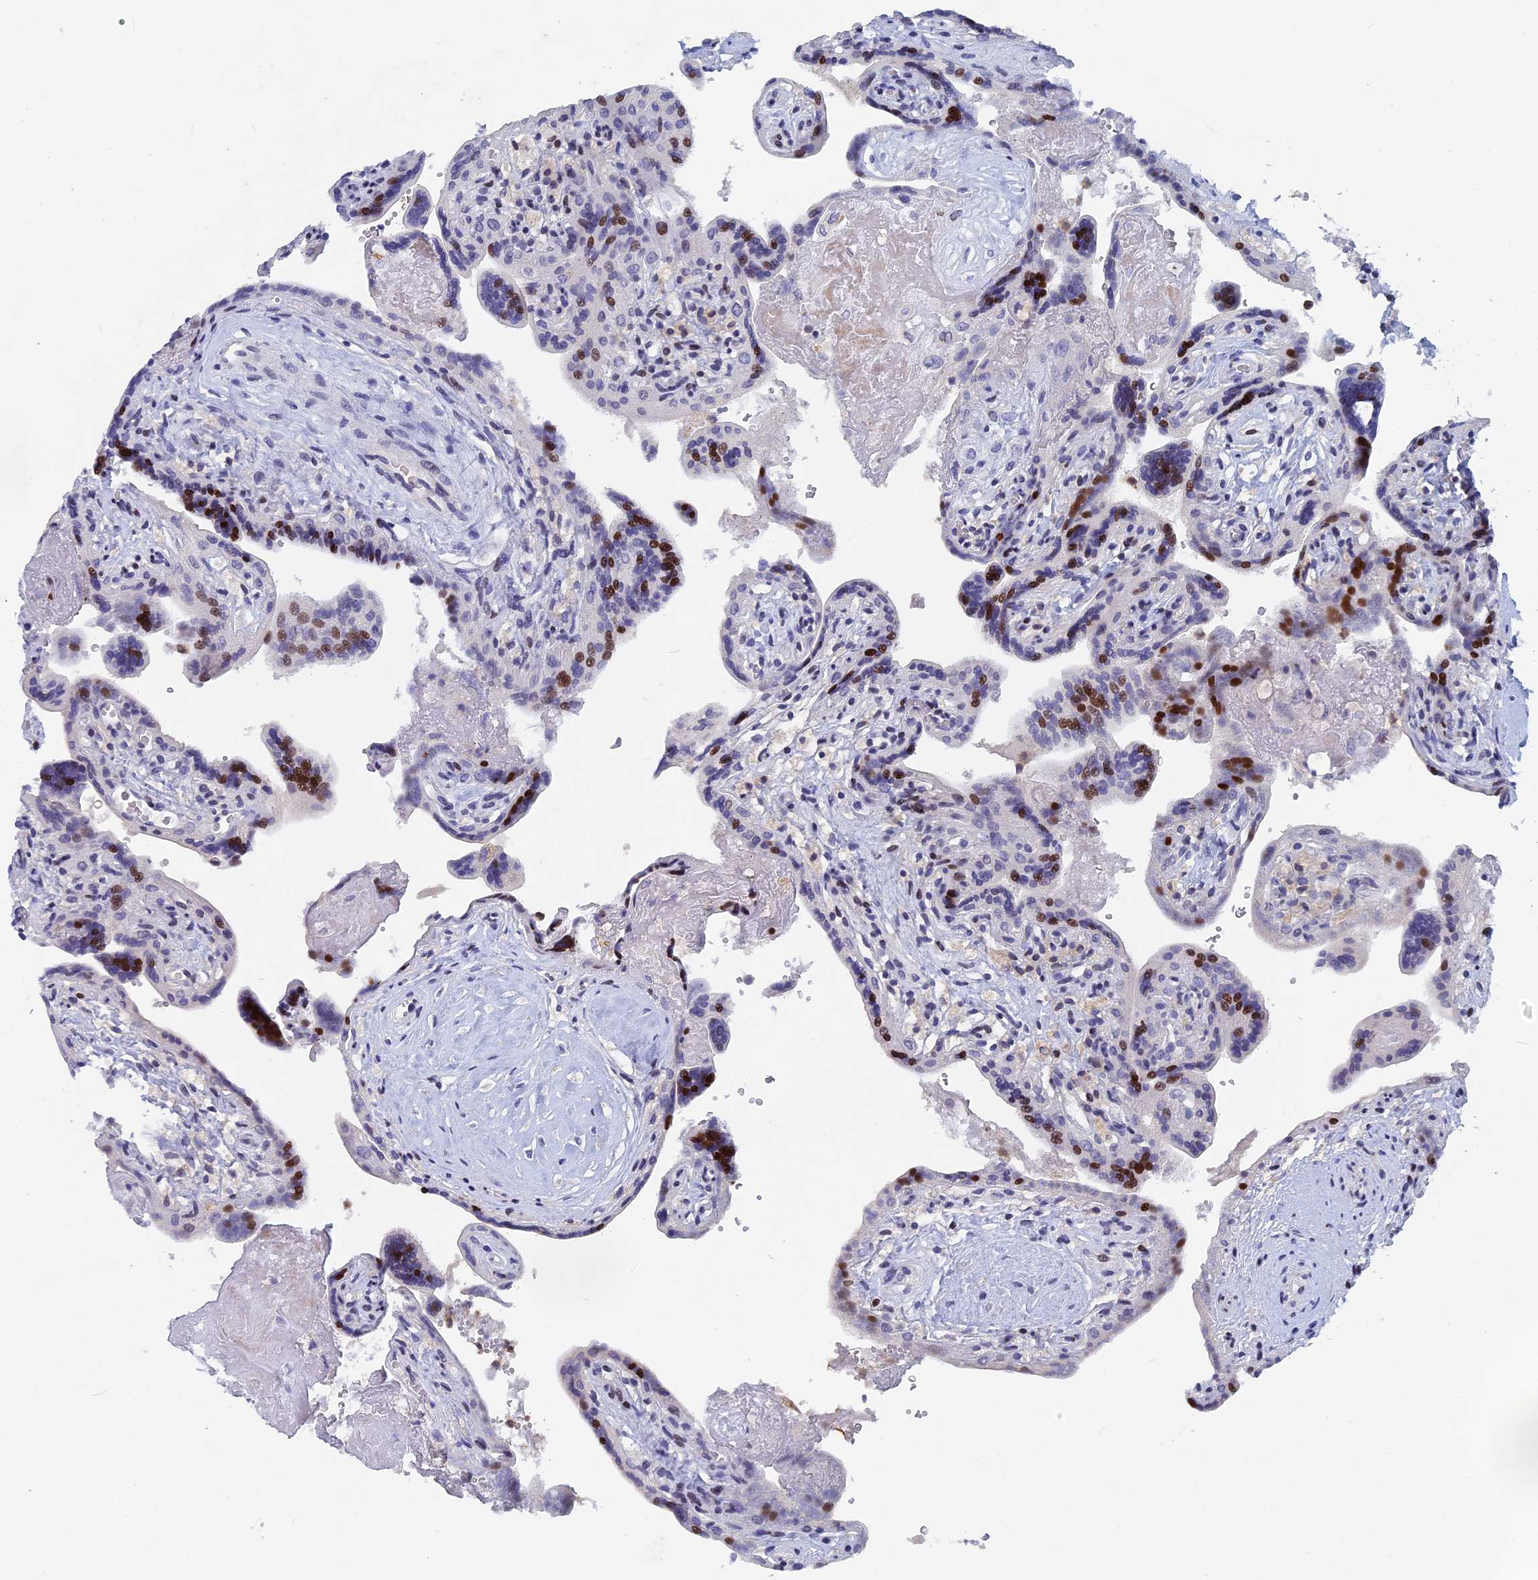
{"staining": {"intensity": "strong", "quantity": "<25%", "location": "nuclear"}, "tissue": "placenta", "cell_type": "Trophoblastic cells", "image_type": "normal", "snomed": [{"axis": "morphology", "description": "Normal tissue, NOS"}, {"axis": "topography", "description": "Placenta"}], "caption": "The photomicrograph reveals immunohistochemical staining of benign placenta. There is strong nuclear staining is appreciated in approximately <25% of trophoblastic cells.", "gene": "ACP7", "patient": {"sex": "female", "age": 37}}